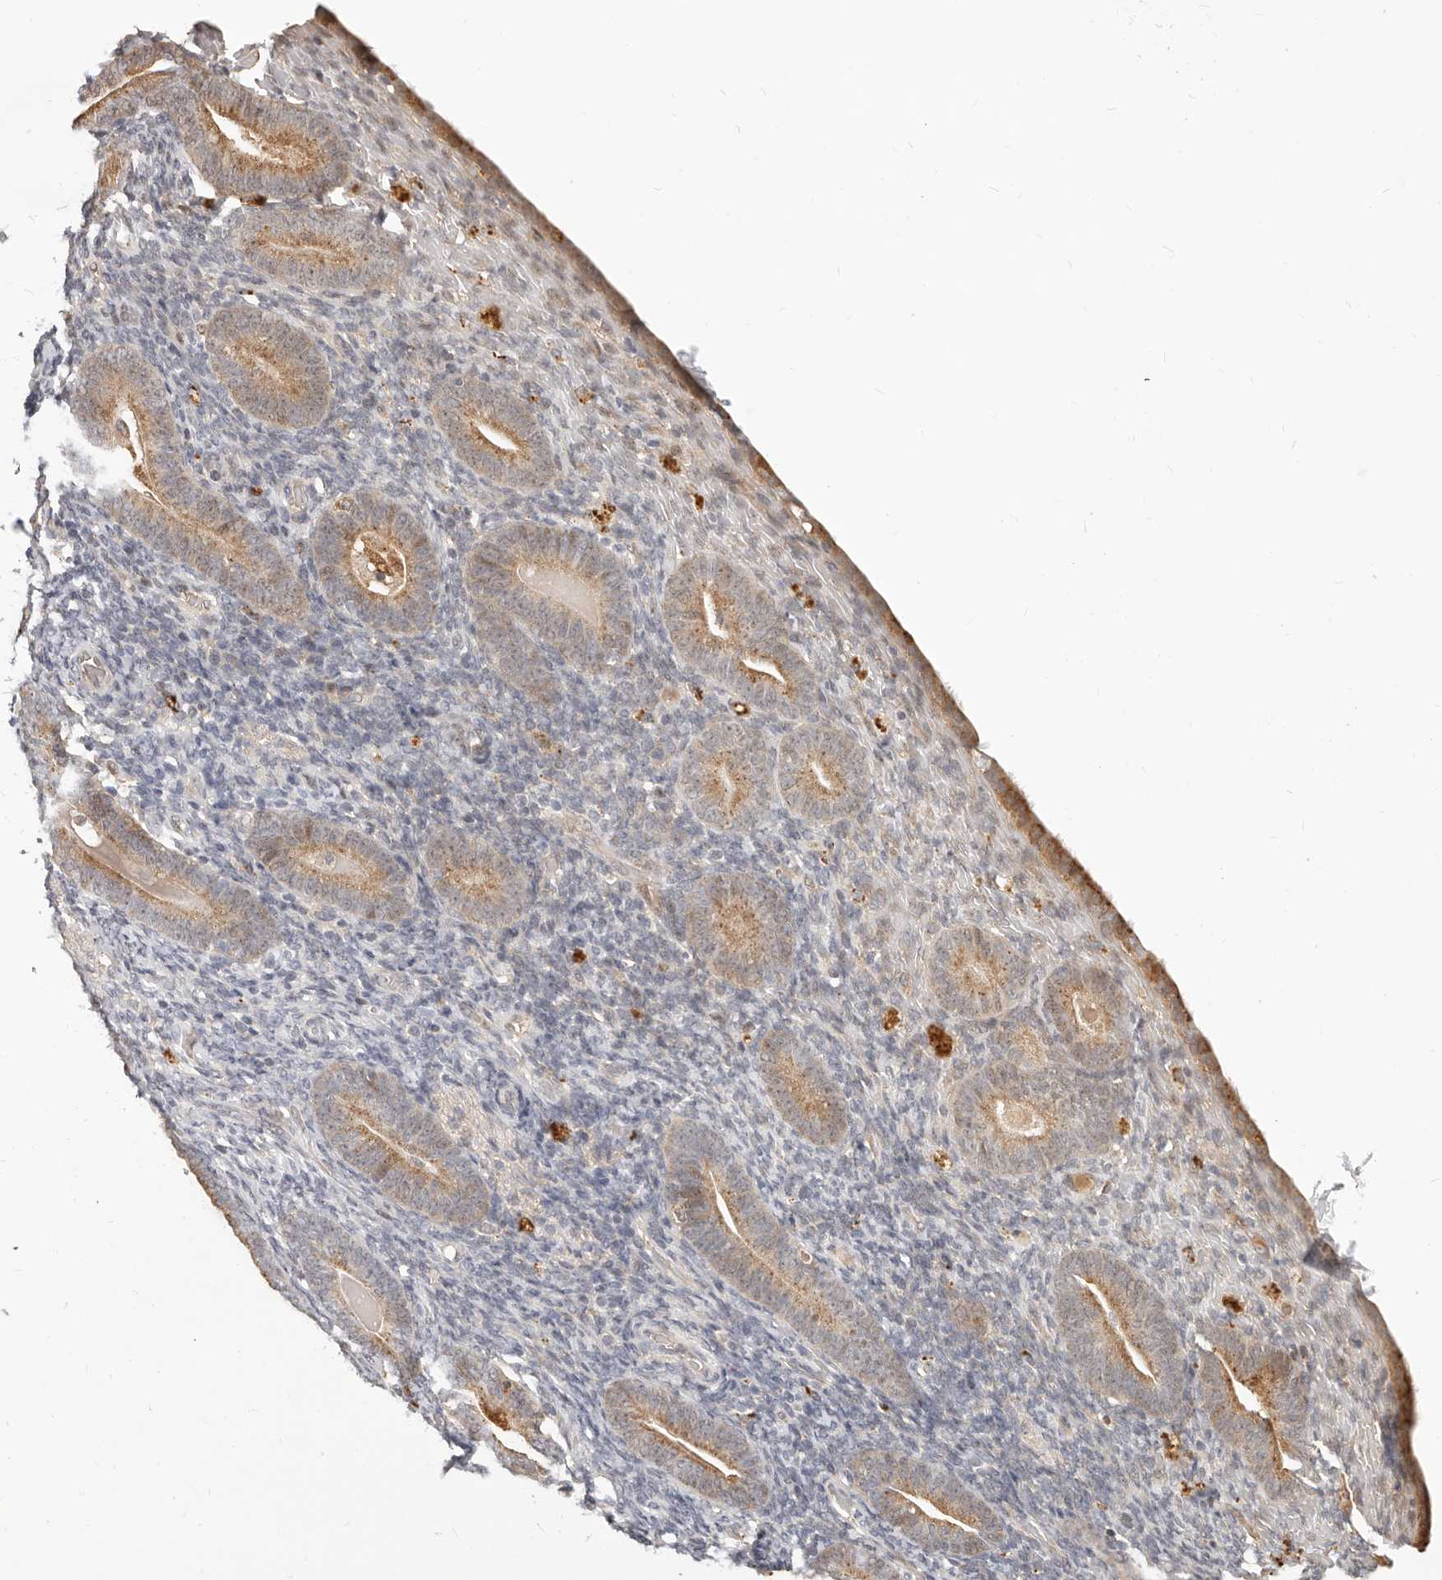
{"staining": {"intensity": "weak", "quantity": "<25%", "location": "cytoplasmic/membranous"}, "tissue": "endometrium", "cell_type": "Cells in endometrial stroma", "image_type": "normal", "snomed": [{"axis": "morphology", "description": "Normal tissue, NOS"}, {"axis": "topography", "description": "Endometrium"}], "caption": "Human endometrium stained for a protein using IHC reveals no staining in cells in endometrial stroma.", "gene": "ZRANB1", "patient": {"sex": "female", "age": 51}}